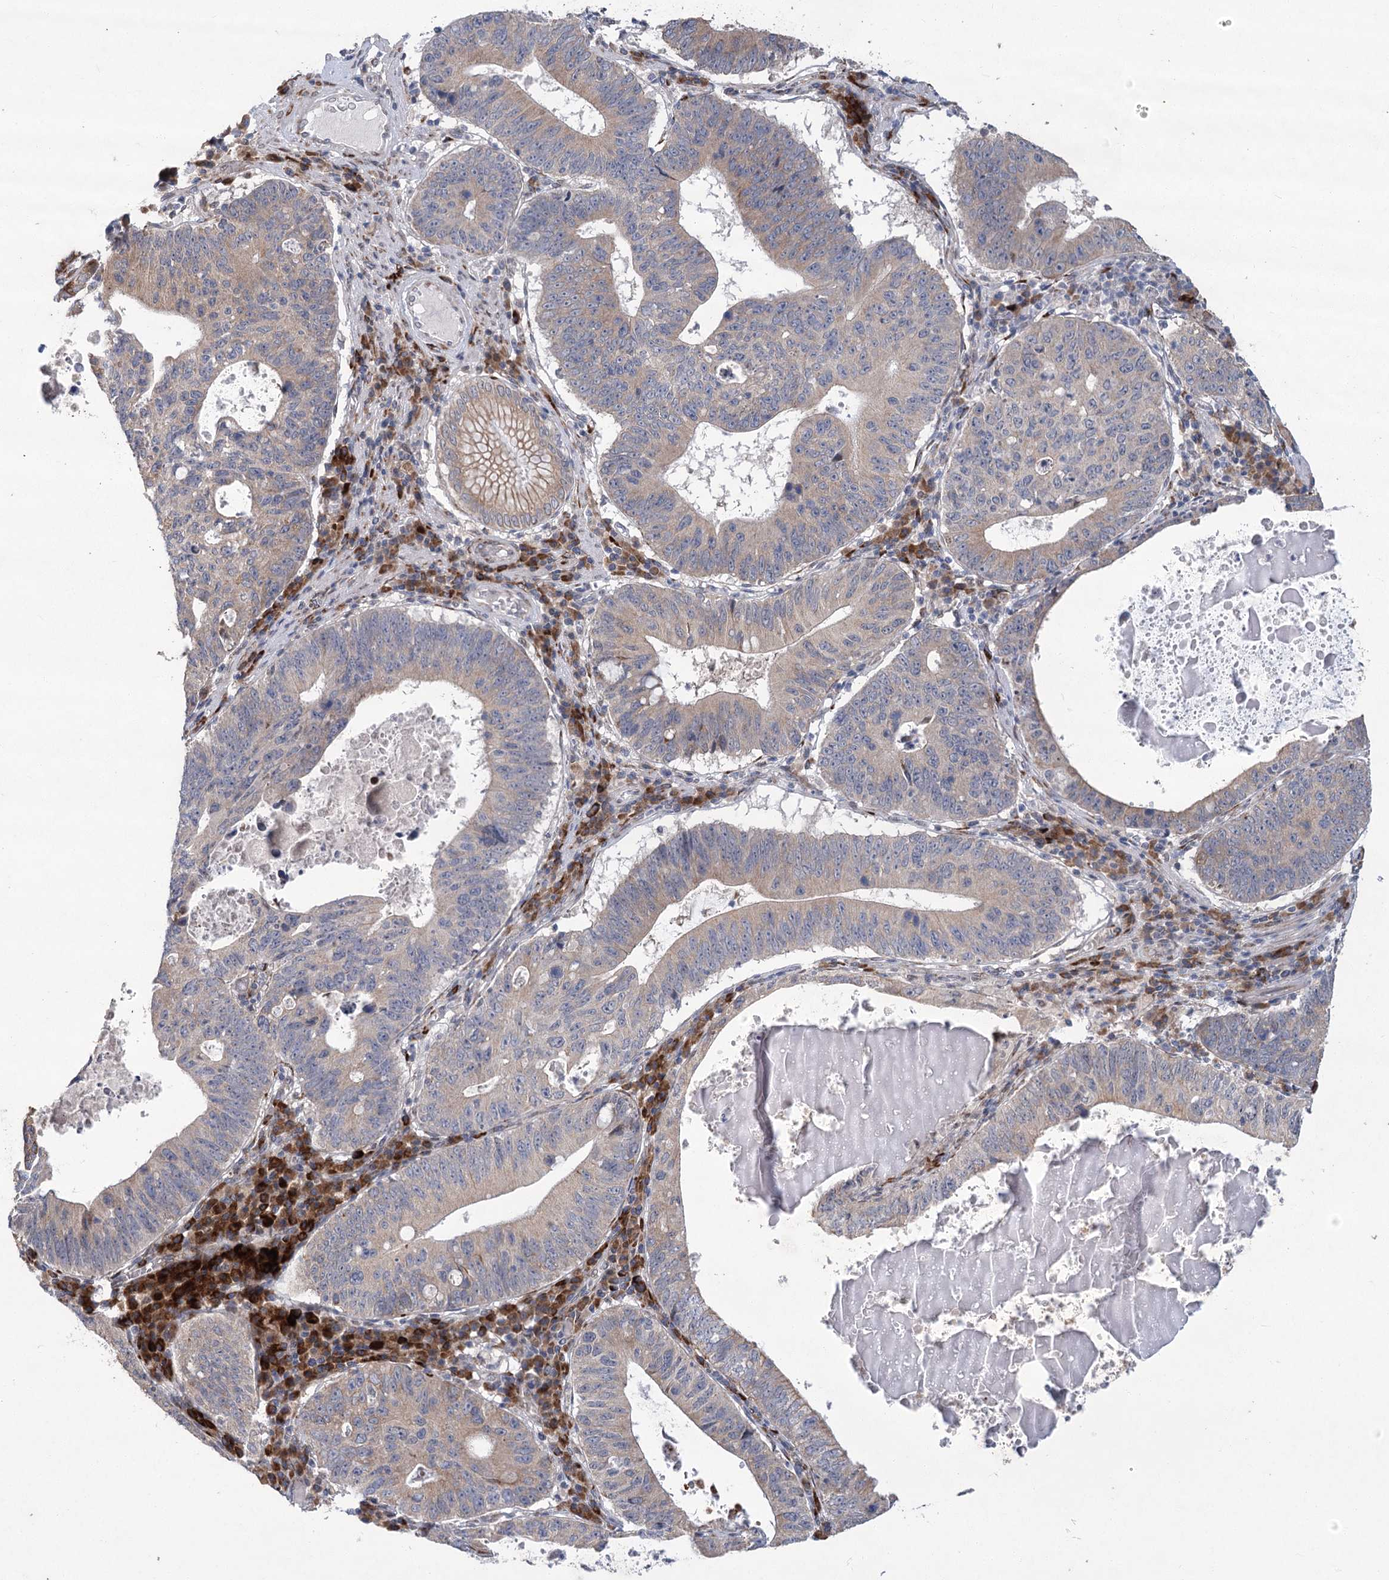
{"staining": {"intensity": "weak", "quantity": ">75%", "location": "cytoplasmic/membranous"}, "tissue": "stomach cancer", "cell_type": "Tumor cells", "image_type": "cancer", "snomed": [{"axis": "morphology", "description": "Adenocarcinoma, NOS"}, {"axis": "topography", "description": "Stomach"}], "caption": "Immunohistochemistry image of neoplastic tissue: human stomach cancer stained using immunohistochemistry (IHC) reveals low levels of weak protein expression localized specifically in the cytoplasmic/membranous of tumor cells, appearing as a cytoplasmic/membranous brown color.", "gene": "GCNT4", "patient": {"sex": "male", "age": 59}}